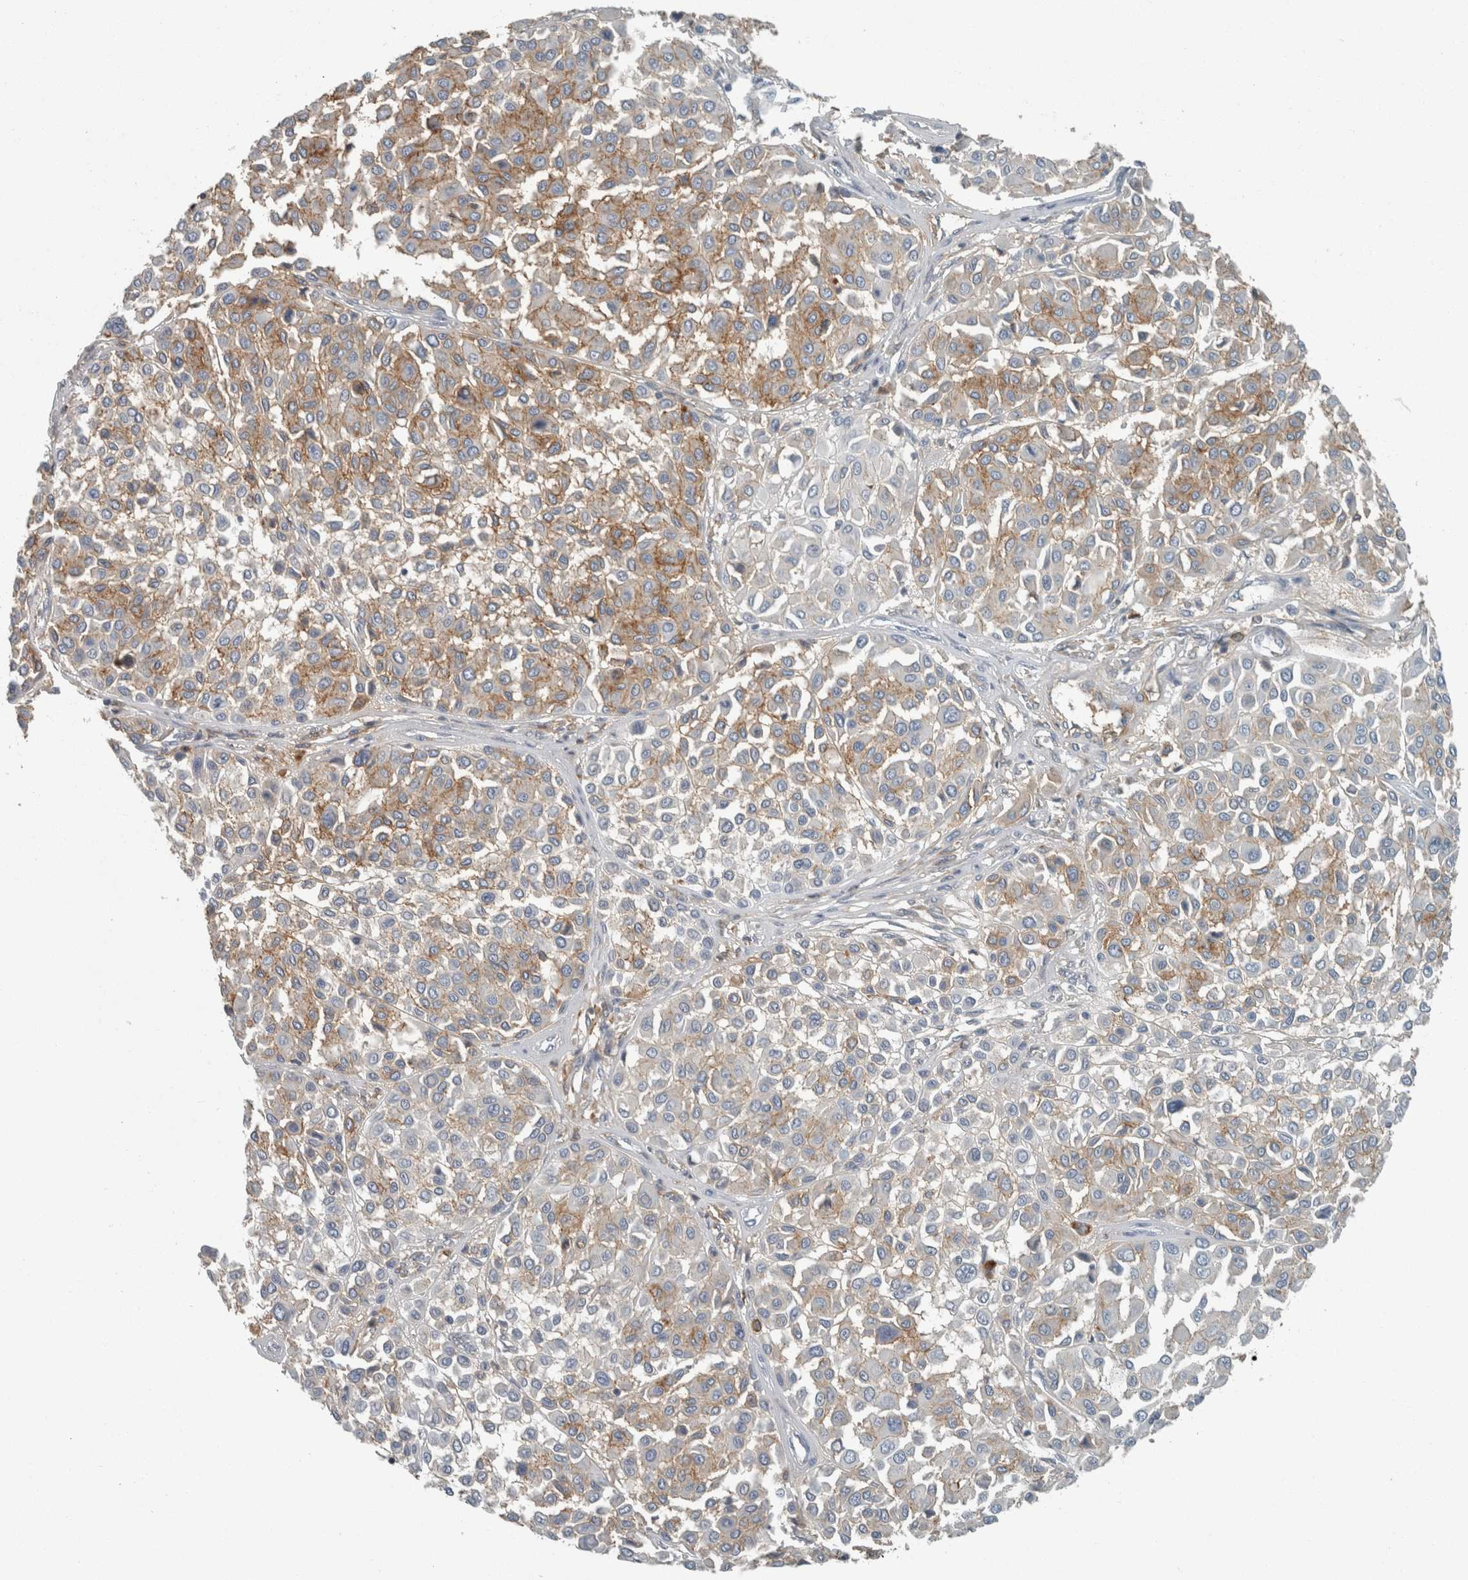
{"staining": {"intensity": "moderate", "quantity": "<25%", "location": "cytoplasmic/membranous"}, "tissue": "melanoma", "cell_type": "Tumor cells", "image_type": "cancer", "snomed": [{"axis": "morphology", "description": "Malignant melanoma, Metastatic site"}, {"axis": "topography", "description": "Soft tissue"}], "caption": "Melanoma was stained to show a protein in brown. There is low levels of moderate cytoplasmic/membranous positivity in approximately <25% of tumor cells.", "gene": "CHL1", "patient": {"sex": "male", "age": 41}}